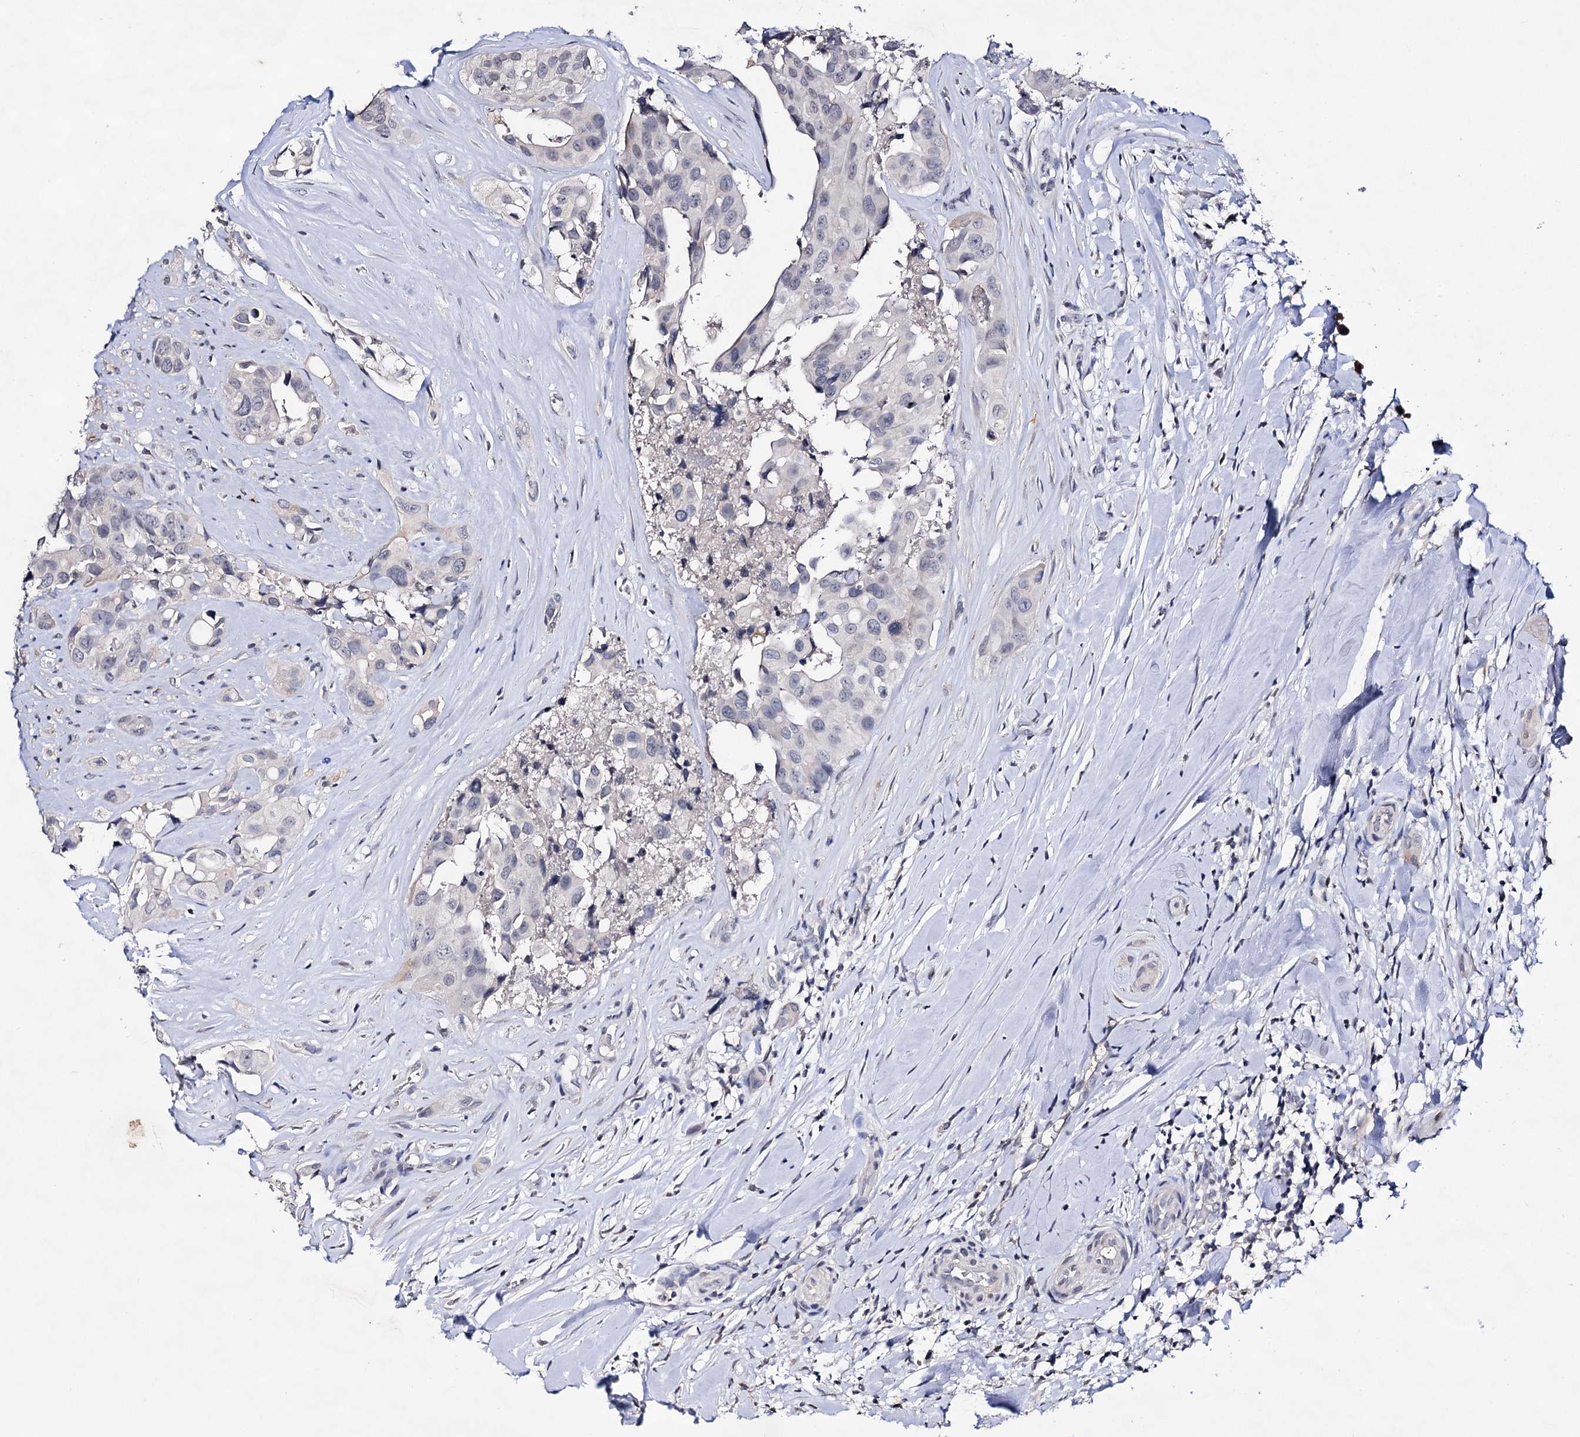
{"staining": {"intensity": "negative", "quantity": "none", "location": "none"}, "tissue": "head and neck cancer", "cell_type": "Tumor cells", "image_type": "cancer", "snomed": [{"axis": "morphology", "description": "Adenocarcinoma, NOS"}, {"axis": "morphology", "description": "Adenocarcinoma, metastatic, NOS"}, {"axis": "topography", "description": "Head-Neck"}], "caption": "The histopathology image reveals no significant staining in tumor cells of head and neck adenocarcinoma.", "gene": "PLIN1", "patient": {"sex": "male", "age": 75}}